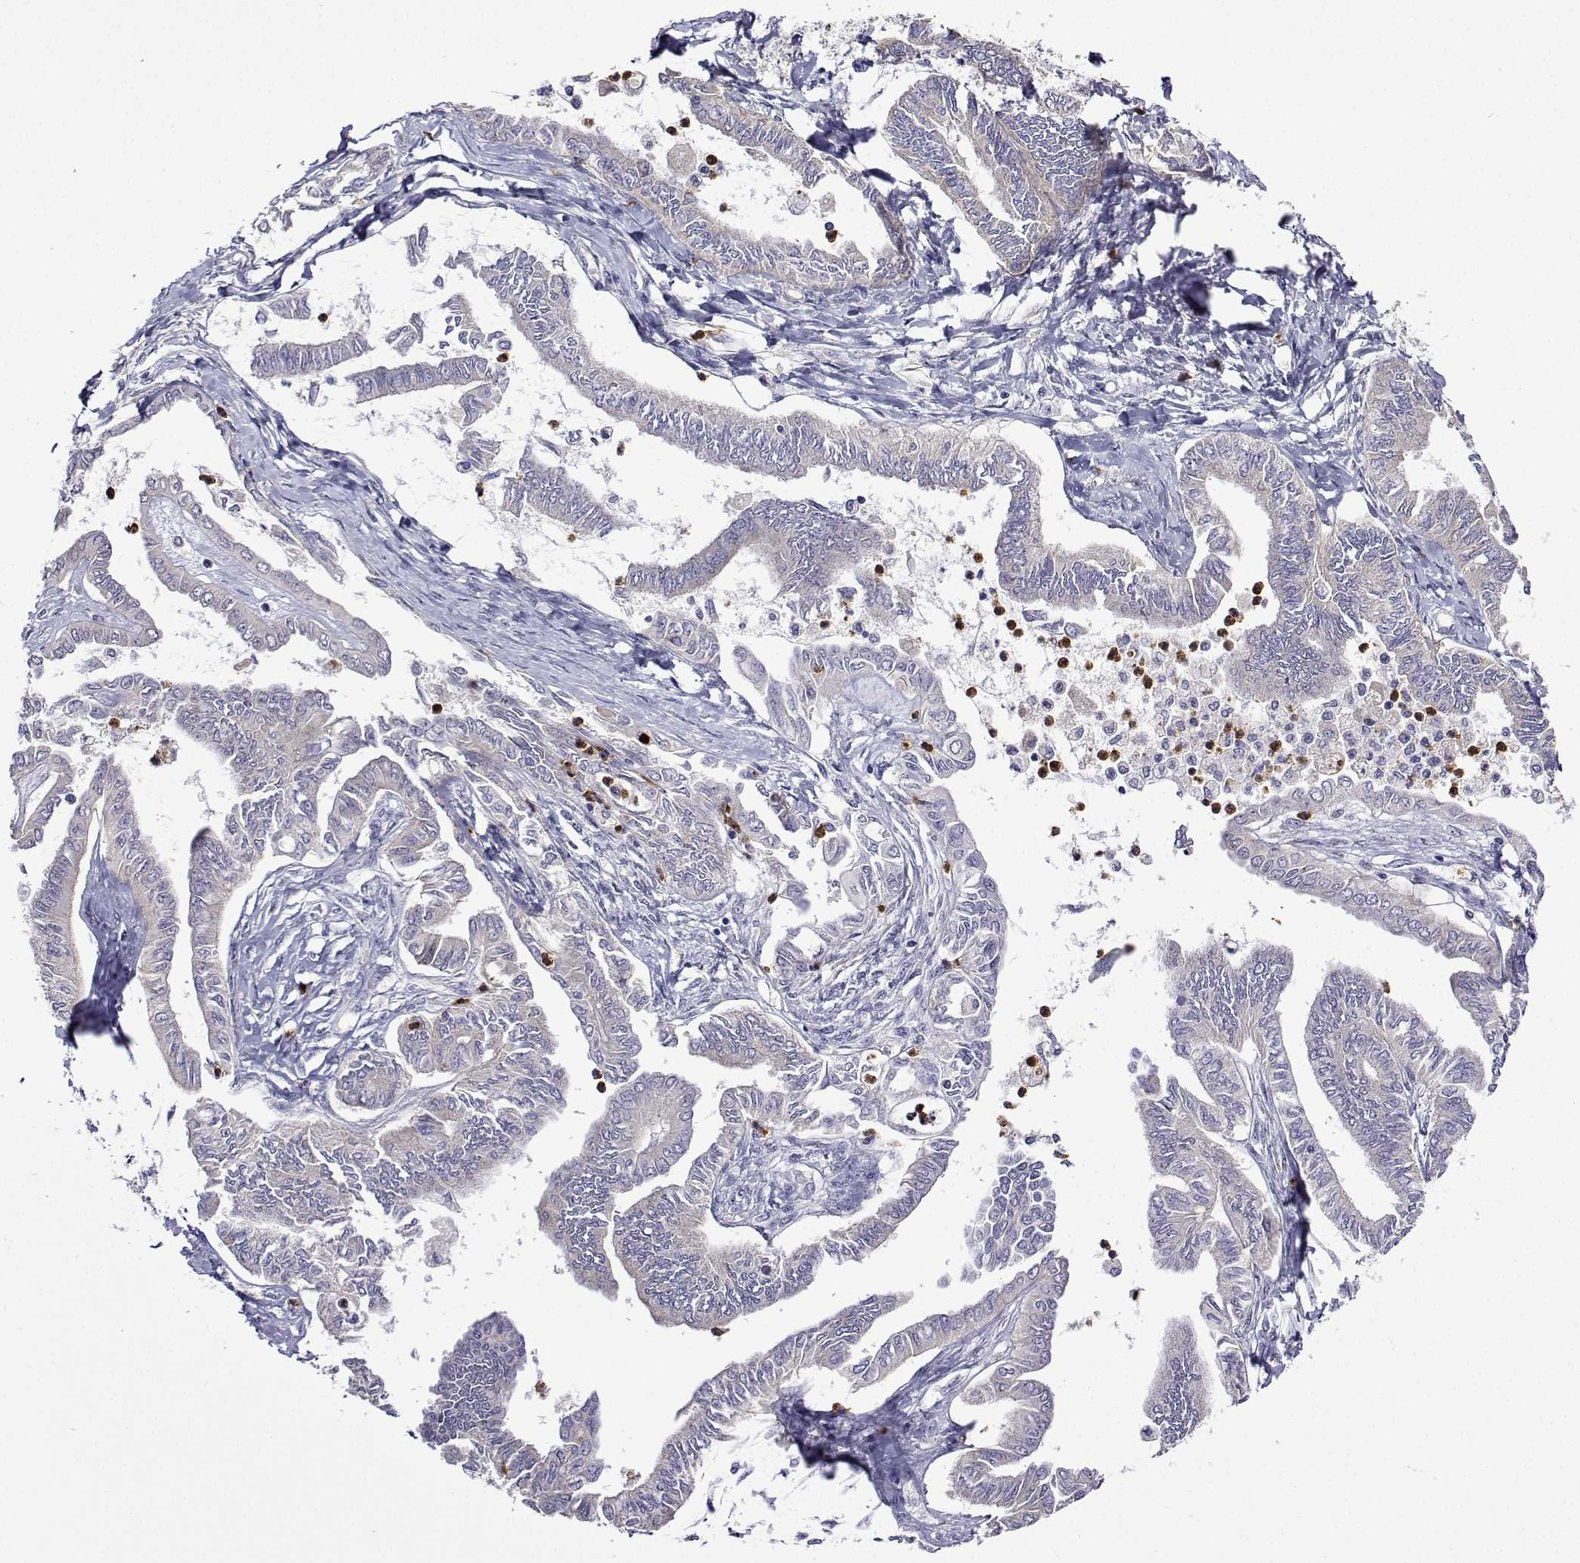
{"staining": {"intensity": "negative", "quantity": "none", "location": "none"}, "tissue": "ovarian cancer", "cell_type": "Tumor cells", "image_type": "cancer", "snomed": [{"axis": "morphology", "description": "Carcinoma, endometroid"}, {"axis": "topography", "description": "Ovary"}], "caption": "Immunohistochemical staining of endometroid carcinoma (ovarian) shows no significant staining in tumor cells.", "gene": "SULT2A1", "patient": {"sex": "female", "age": 70}}